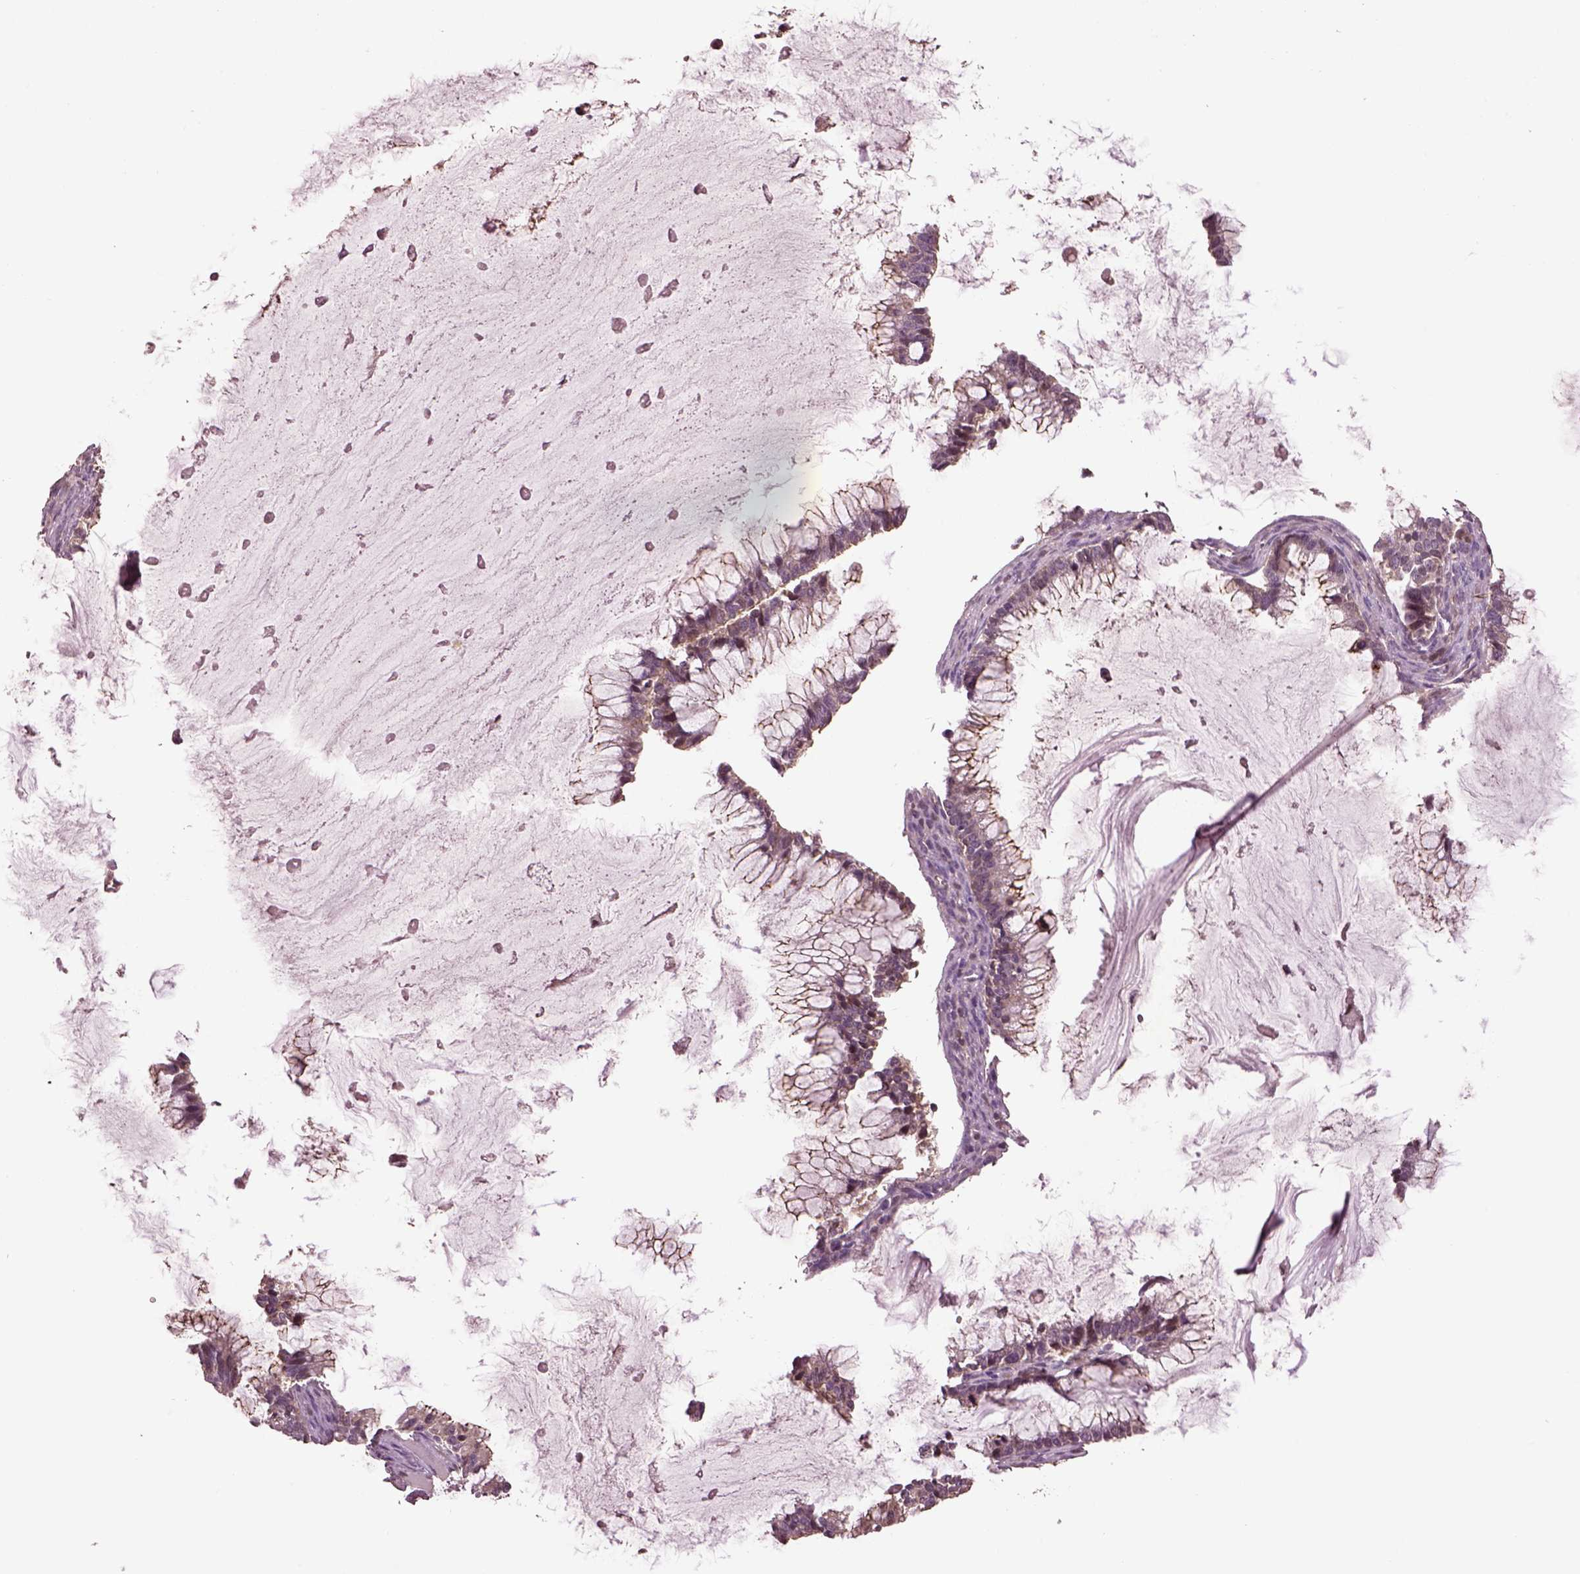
{"staining": {"intensity": "moderate", "quantity": "25%-75%", "location": "cytoplasmic/membranous"}, "tissue": "ovarian cancer", "cell_type": "Tumor cells", "image_type": "cancer", "snomed": [{"axis": "morphology", "description": "Cystadenocarcinoma, mucinous, NOS"}, {"axis": "topography", "description": "Ovary"}], "caption": "Mucinous cystadenocarcinoma (ovarian) was stained to show a protein in brown. There is medium levels of moderate cytoplasmic/membranous positivity in about 25%-75% of tumor cells. (brown staining indicates protein expression, while blue staining denotes nuclei).", "gene": "MTHFS", "patient": {"sex": "female", "age": 38}}